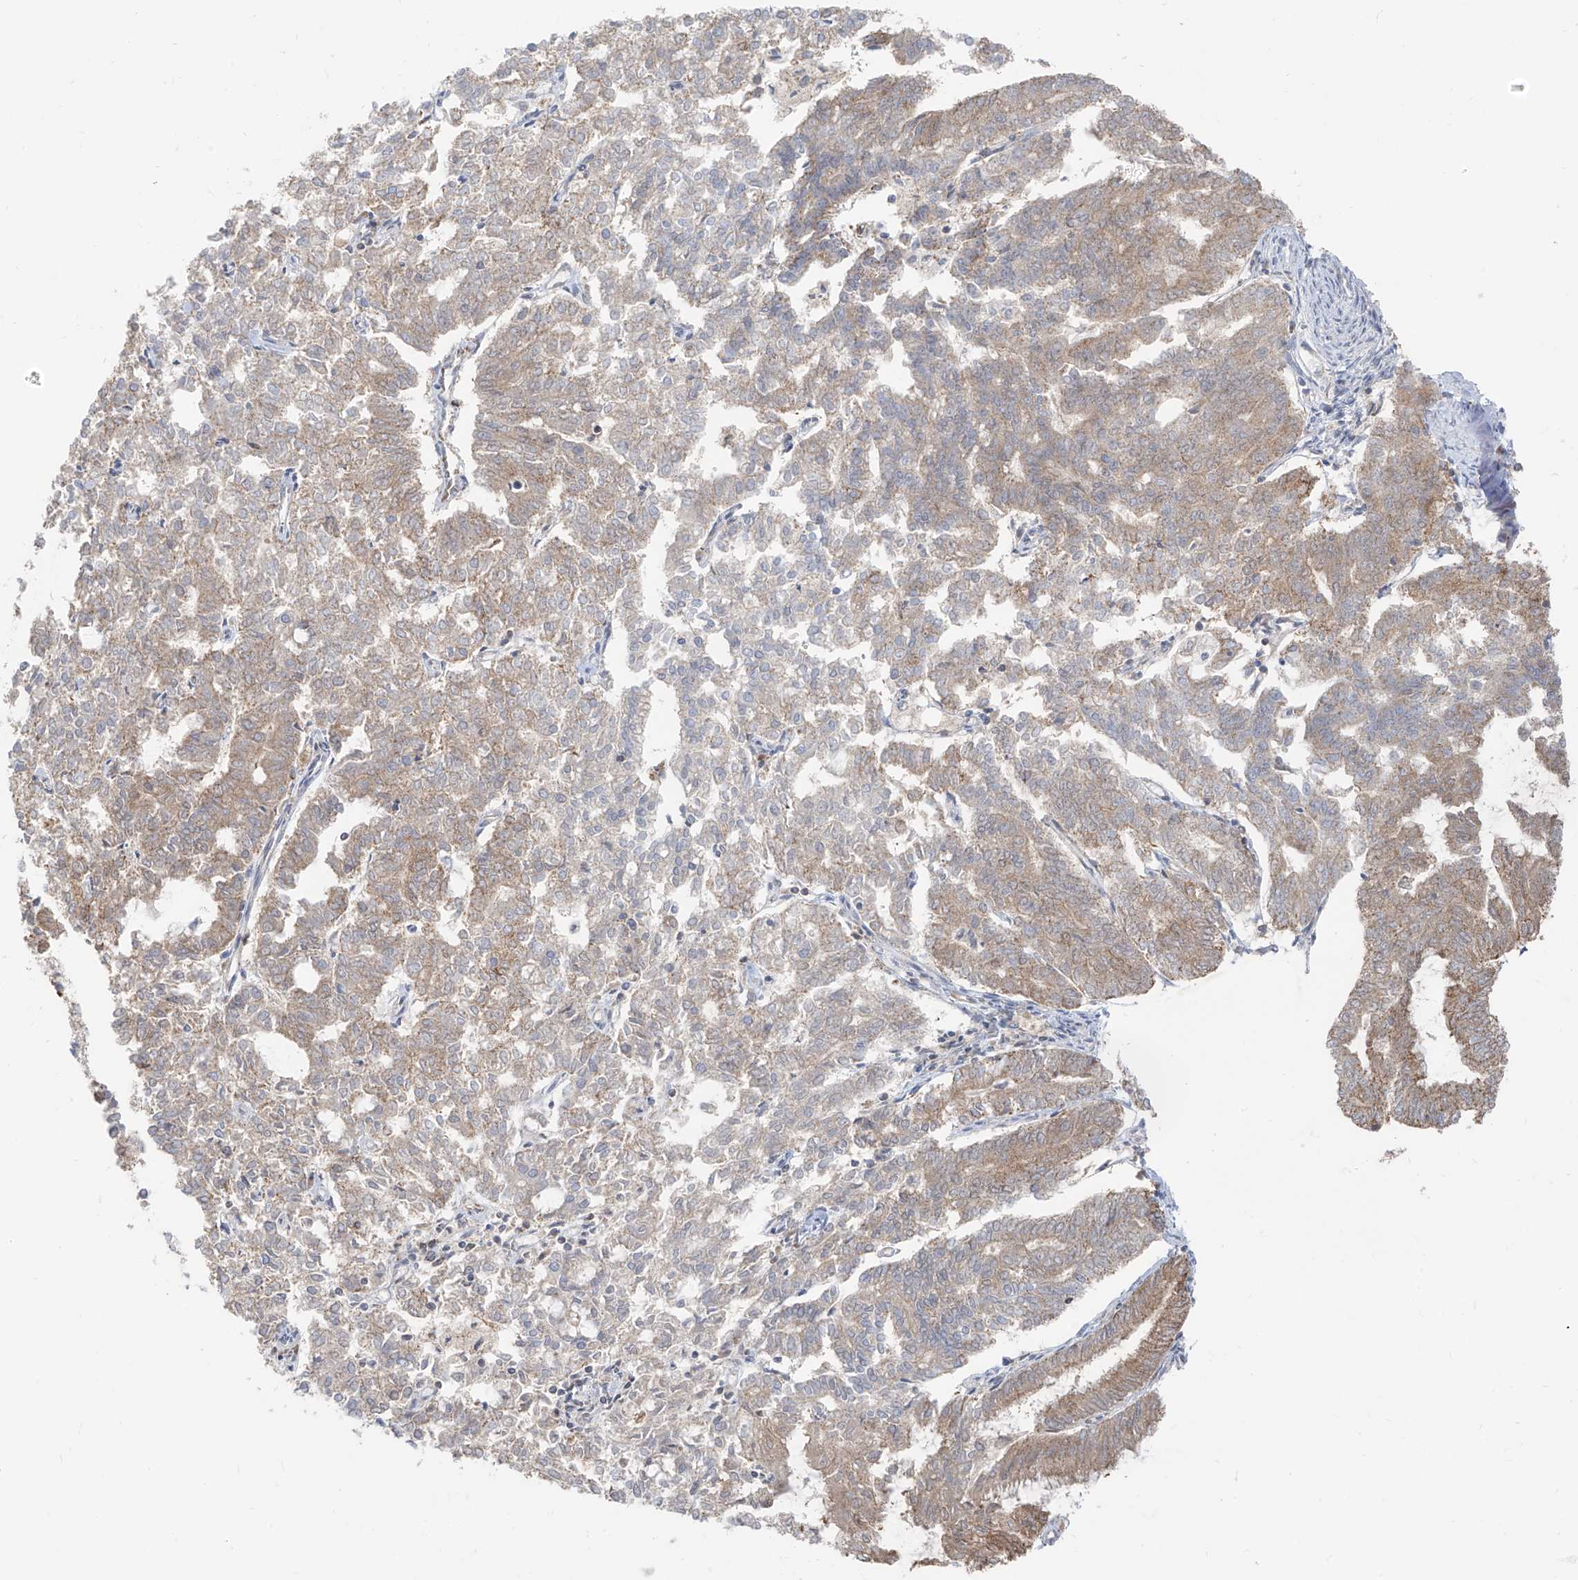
{"staining": {"intensity": "moderate", "quantity": "25%-75%", "location": "cytoplasmic/membranous"}, "tissue": "endometrial cancer", "cell_type": "Tumor cells", "image_type": "cancer", "snomed": [{"axis": "morphology", "description": "Adenocarcinoma, NOS"}, {"axis": "topography", "description": "Endometrium"}], "caption": "Moderate cytoplasmic/membranous protein positivity is seen in about 25%-75% of tumor cells in endometrial adenocarcinoma.", "gene": "ETHE1", "patient": {"sex": "female", "age": 79}}